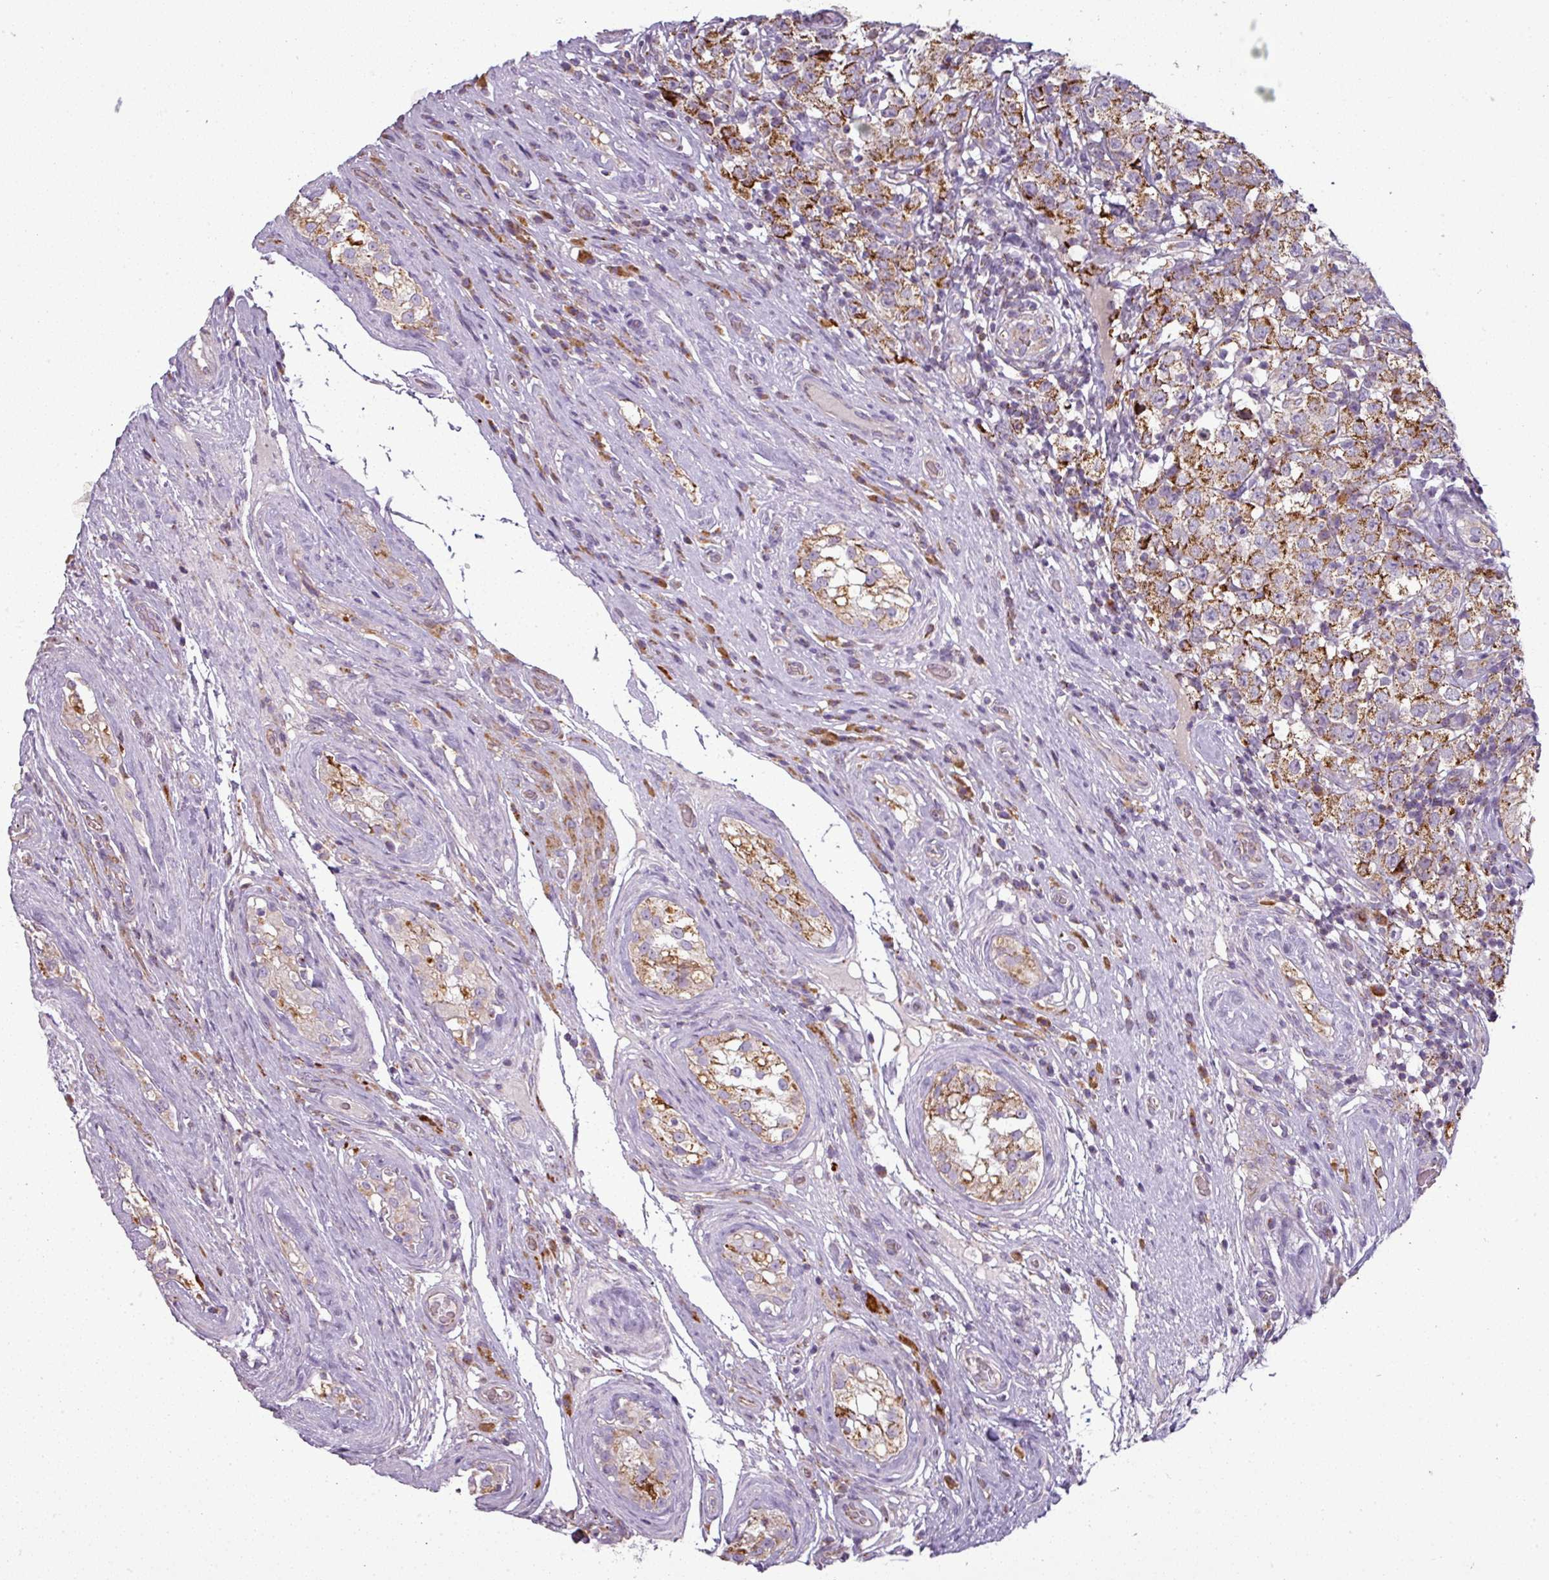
{"staining": {"intensity": "moderate", "quantity": ">75%", "location": "cytoplasmic/membranous"}, "tissue": "testis cancer", "cell_type": "Tumor cells", "image_type": "cancer", "snomed": [{"axis": "morphology", "description": "Seminoma, NOS"}, {"axis": "morphology", "description": "Carcinoma, Embryonal, NOS"}, {"axis": "topography", "description": "Testis"}], "caption": "A high-resolution micrograph shows IHC staining of testis embryonal carcinoma, which exhibits moderate cytoplasmic/membranous staining in about >75% of tumor cells.", "gene": "PNMA6A", "patient": {"sex": "male", "age": 41}}